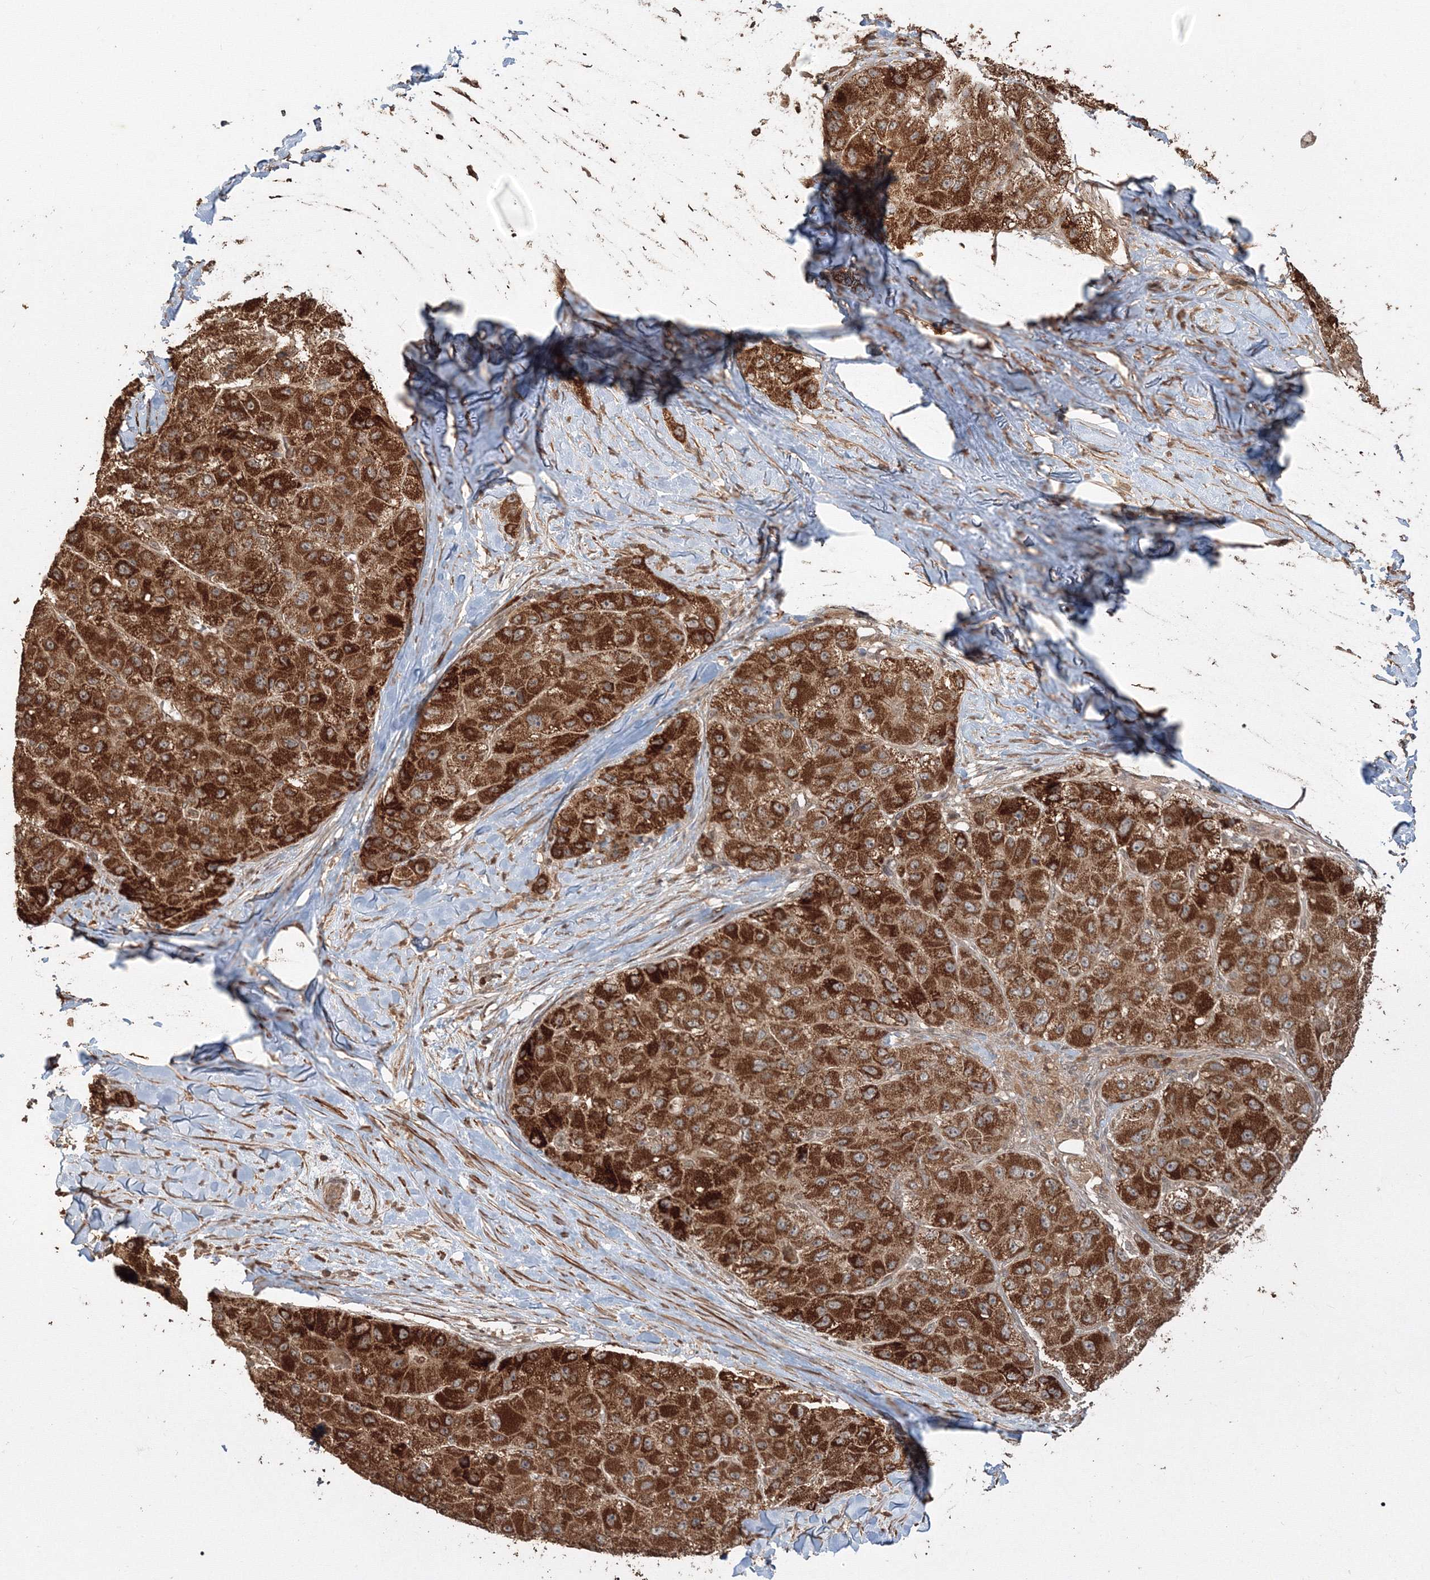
{"staining": {"intensity": "strong", "quantity": ">75%", "location": "cytoplasmic/membranous"}, "tissue": "liver cancer", "cell_type": "Tumor cells", "image_type": "cancer", "snomed": [{"axis": "morphology", "description": "Carcinoma, Hepatocellular, NOS"}, {"axis": "topography", "description": "Liver"}], "caption": "The micrograph exhibits staining of hepatocellular carcinoma (liver), revealing strong cytoplasmic/membranous protein expression (brown color) within tumor cells. The protein is shown in brown color, while the nuclei are stained blue.", "gene": "CCDC122", "patient": {"sex": "male", "age": 80}}